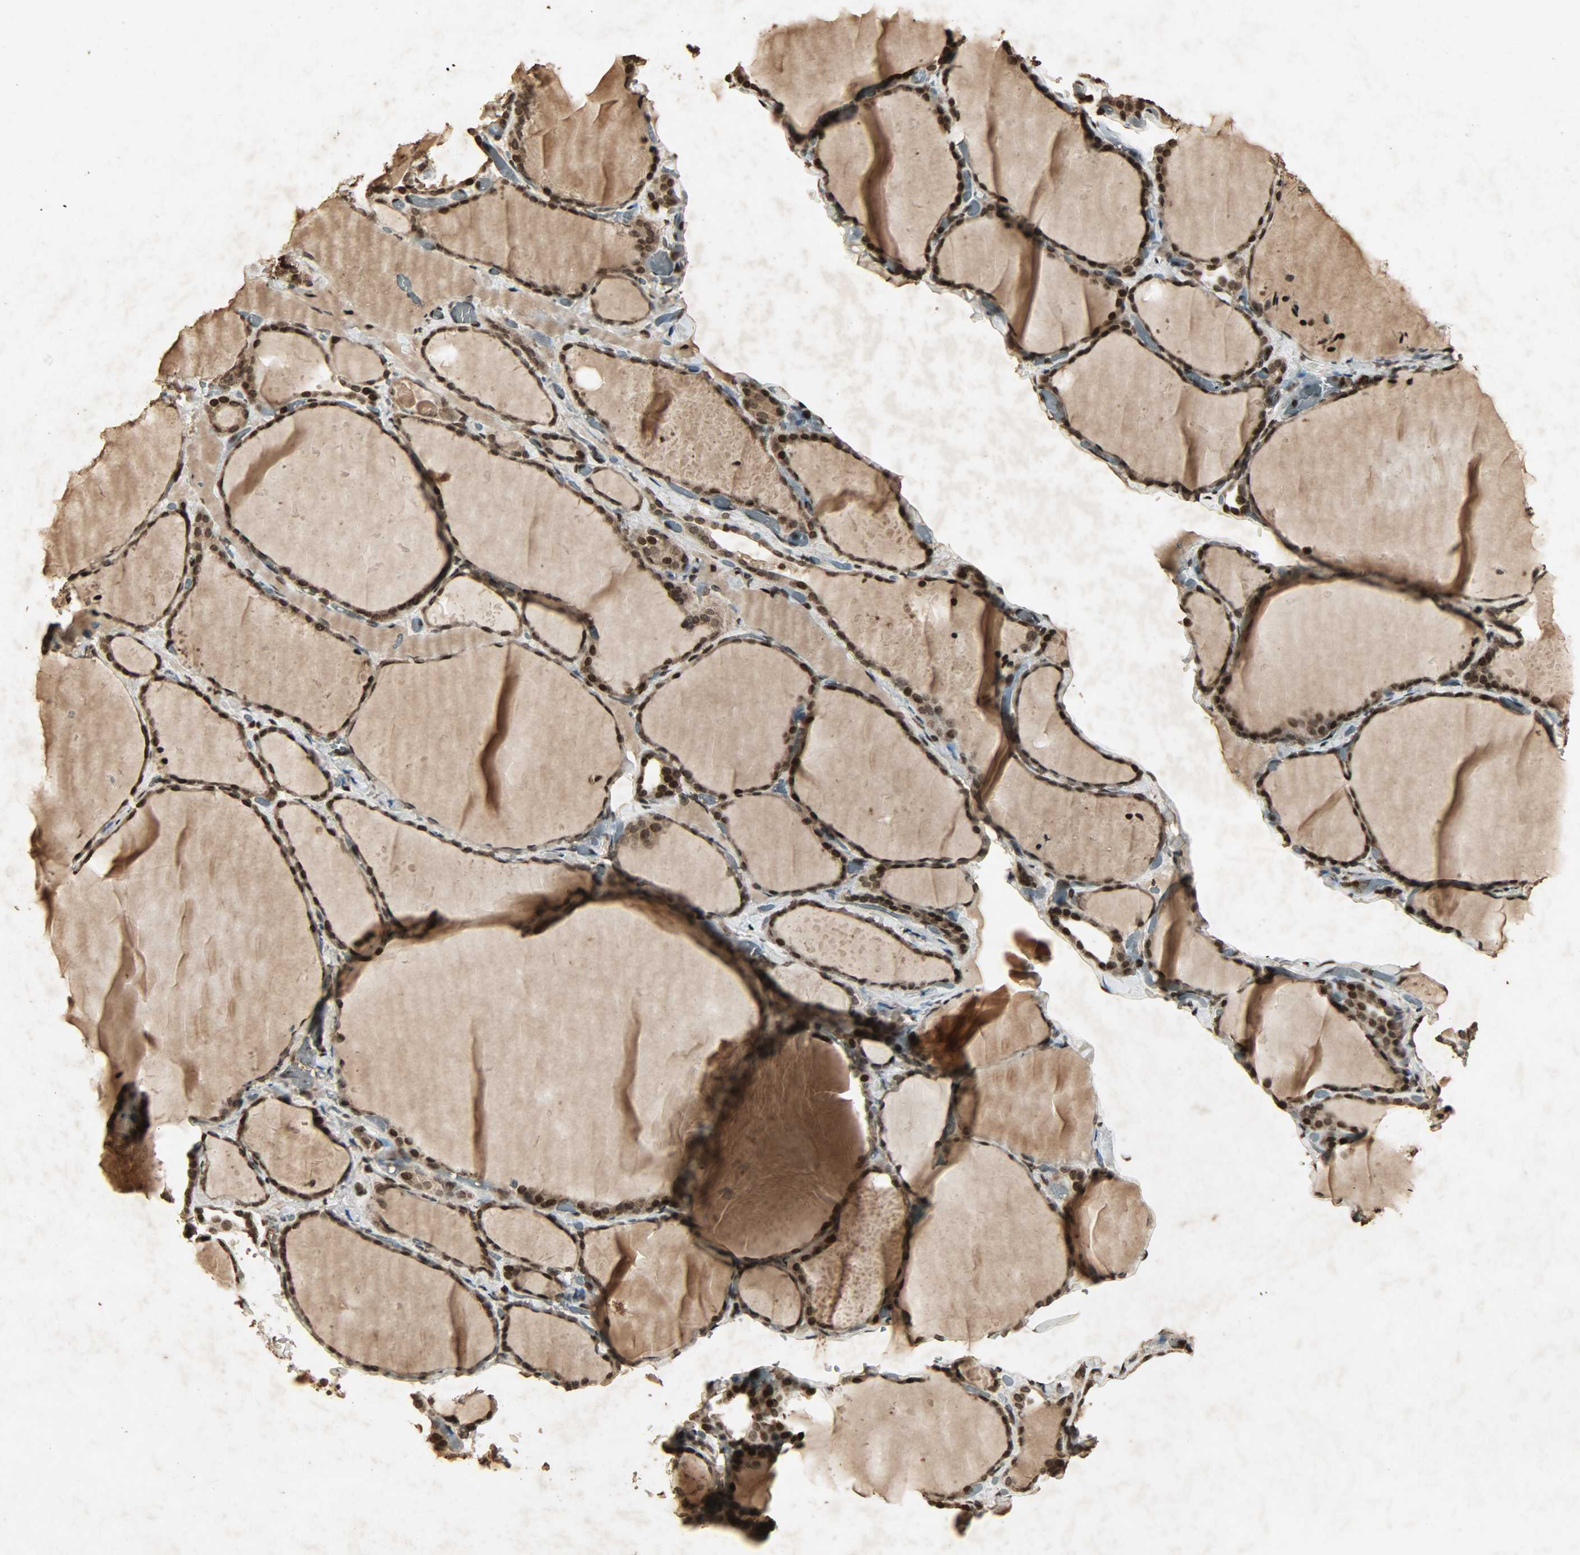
{"staining": {"intensity": "strong", "quantity": ">75%", "location": "cytoplasmic/membranous,nuclear"}, "tissue": "thyroid gland", "cell_type": "Glandular cells", "image_type": "normal", "snomed": [{"axis": "morphology", "description": "Normal tissue, NOS"}, {"axis": "topography", "description": "Thyroid gland"}], "caption": "Brown immunohistochemical staining in unremarkable human thyroid gland displays strong cytoplasmic/membranous,nuclear positivity in approximately >75% of glandular cells. (DAB (3,3'-diaminobenzidine) = brown stain, brightfield microscopy at high magnification).", "gene": "PPP3R1", "patient": {"sex": "female", "age": 22}}